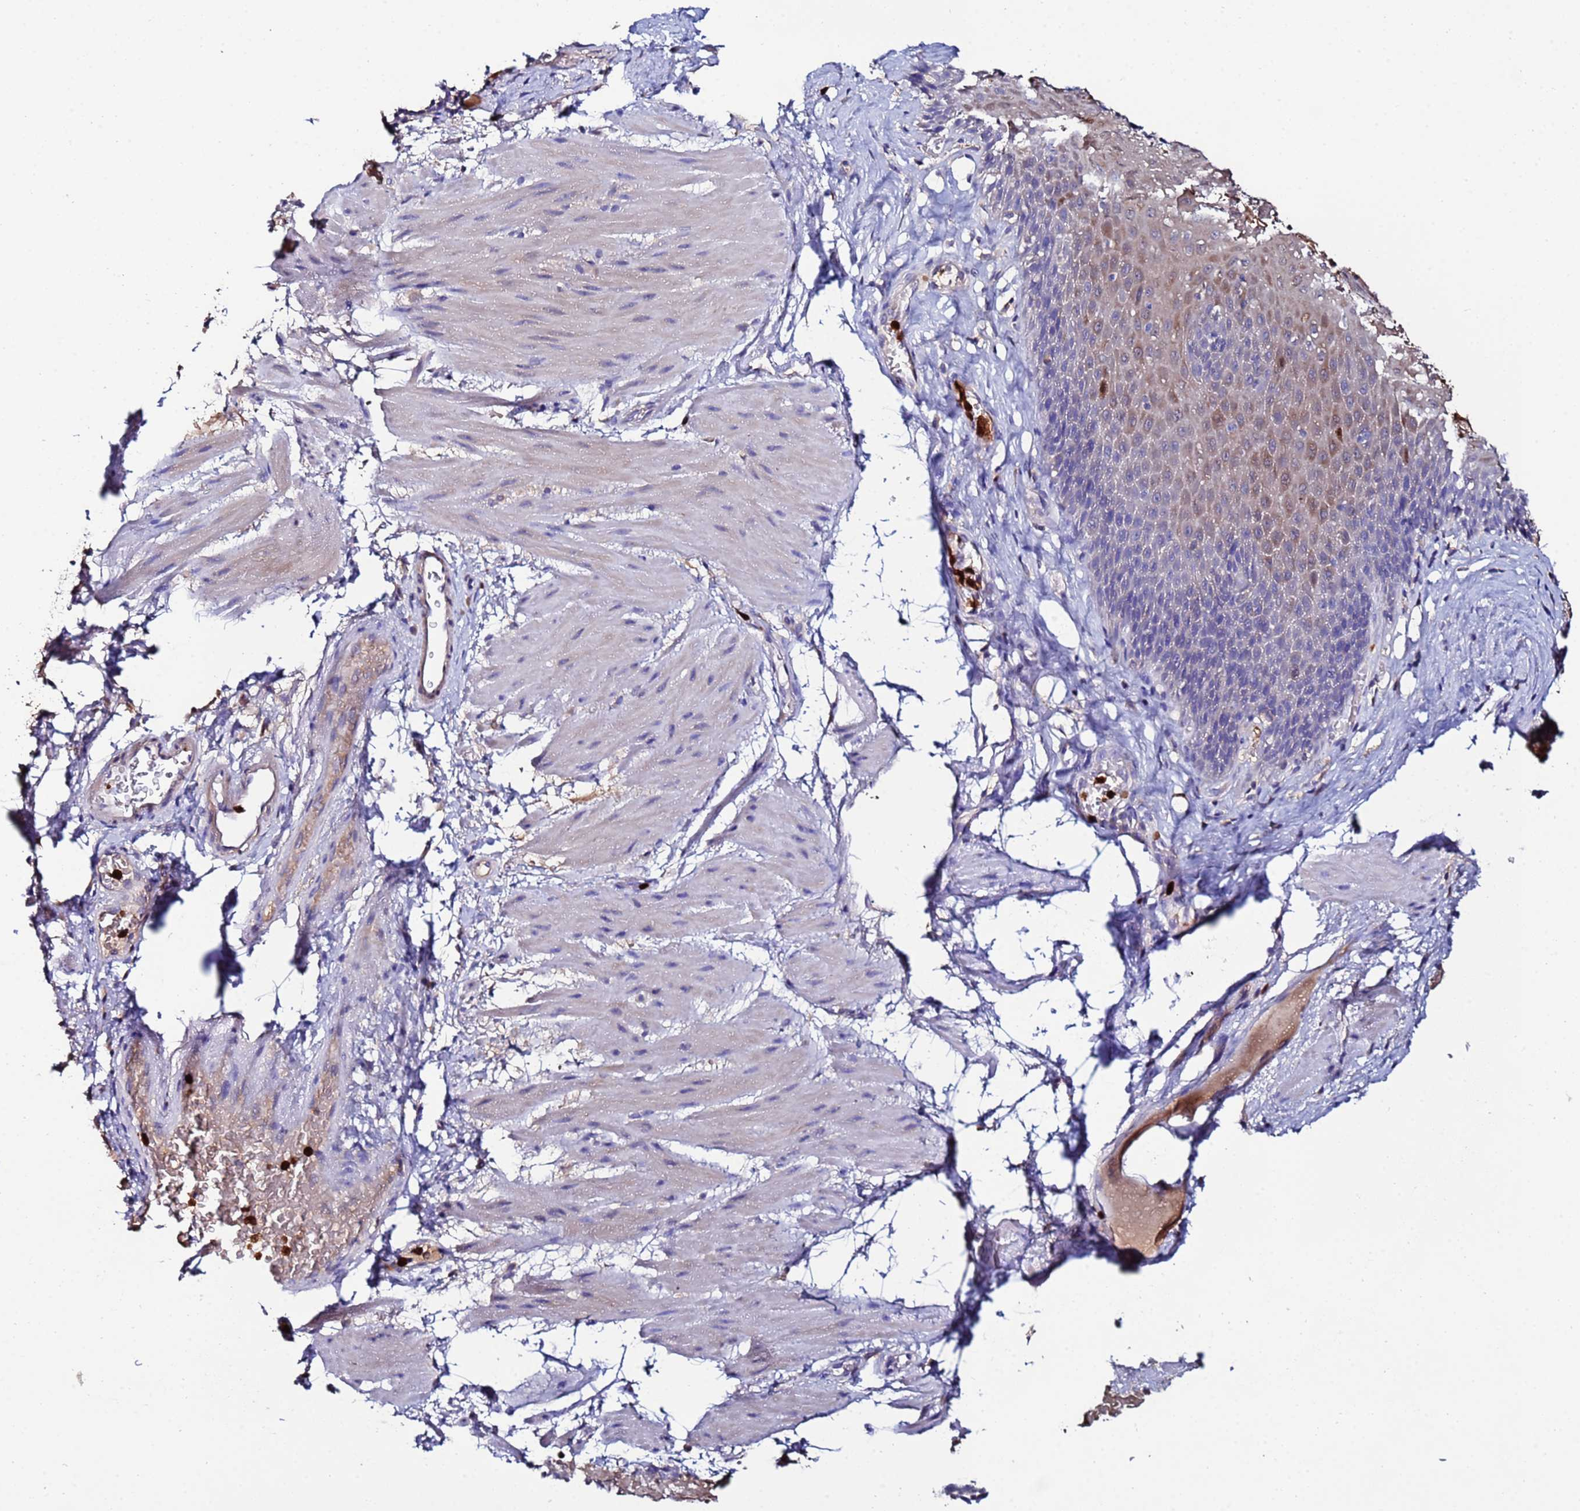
{"staining": {"intensity": "moderate", "quantity": "25%-75%", "location": "cytoplasmic/membranous,nuclear"}, "tissue": "esophagus", "cell_type": "Squamous epithelial cells", "image_type": "normal", "snomed": [{"axis": "morphology", "description": "Normal tissue, NOS"}, {"axis": "topography", "description": "Esophagus"}], "caption": "About 25%-75% of squamous epithelial cells in normal human esophagus display moderate cytoplasmic/membranous,nuclear protein positivity as visualized by brown immunohistochemical staining.", "gene": "TUBAL3", "patient": {"sex": "female", "age": 66}}